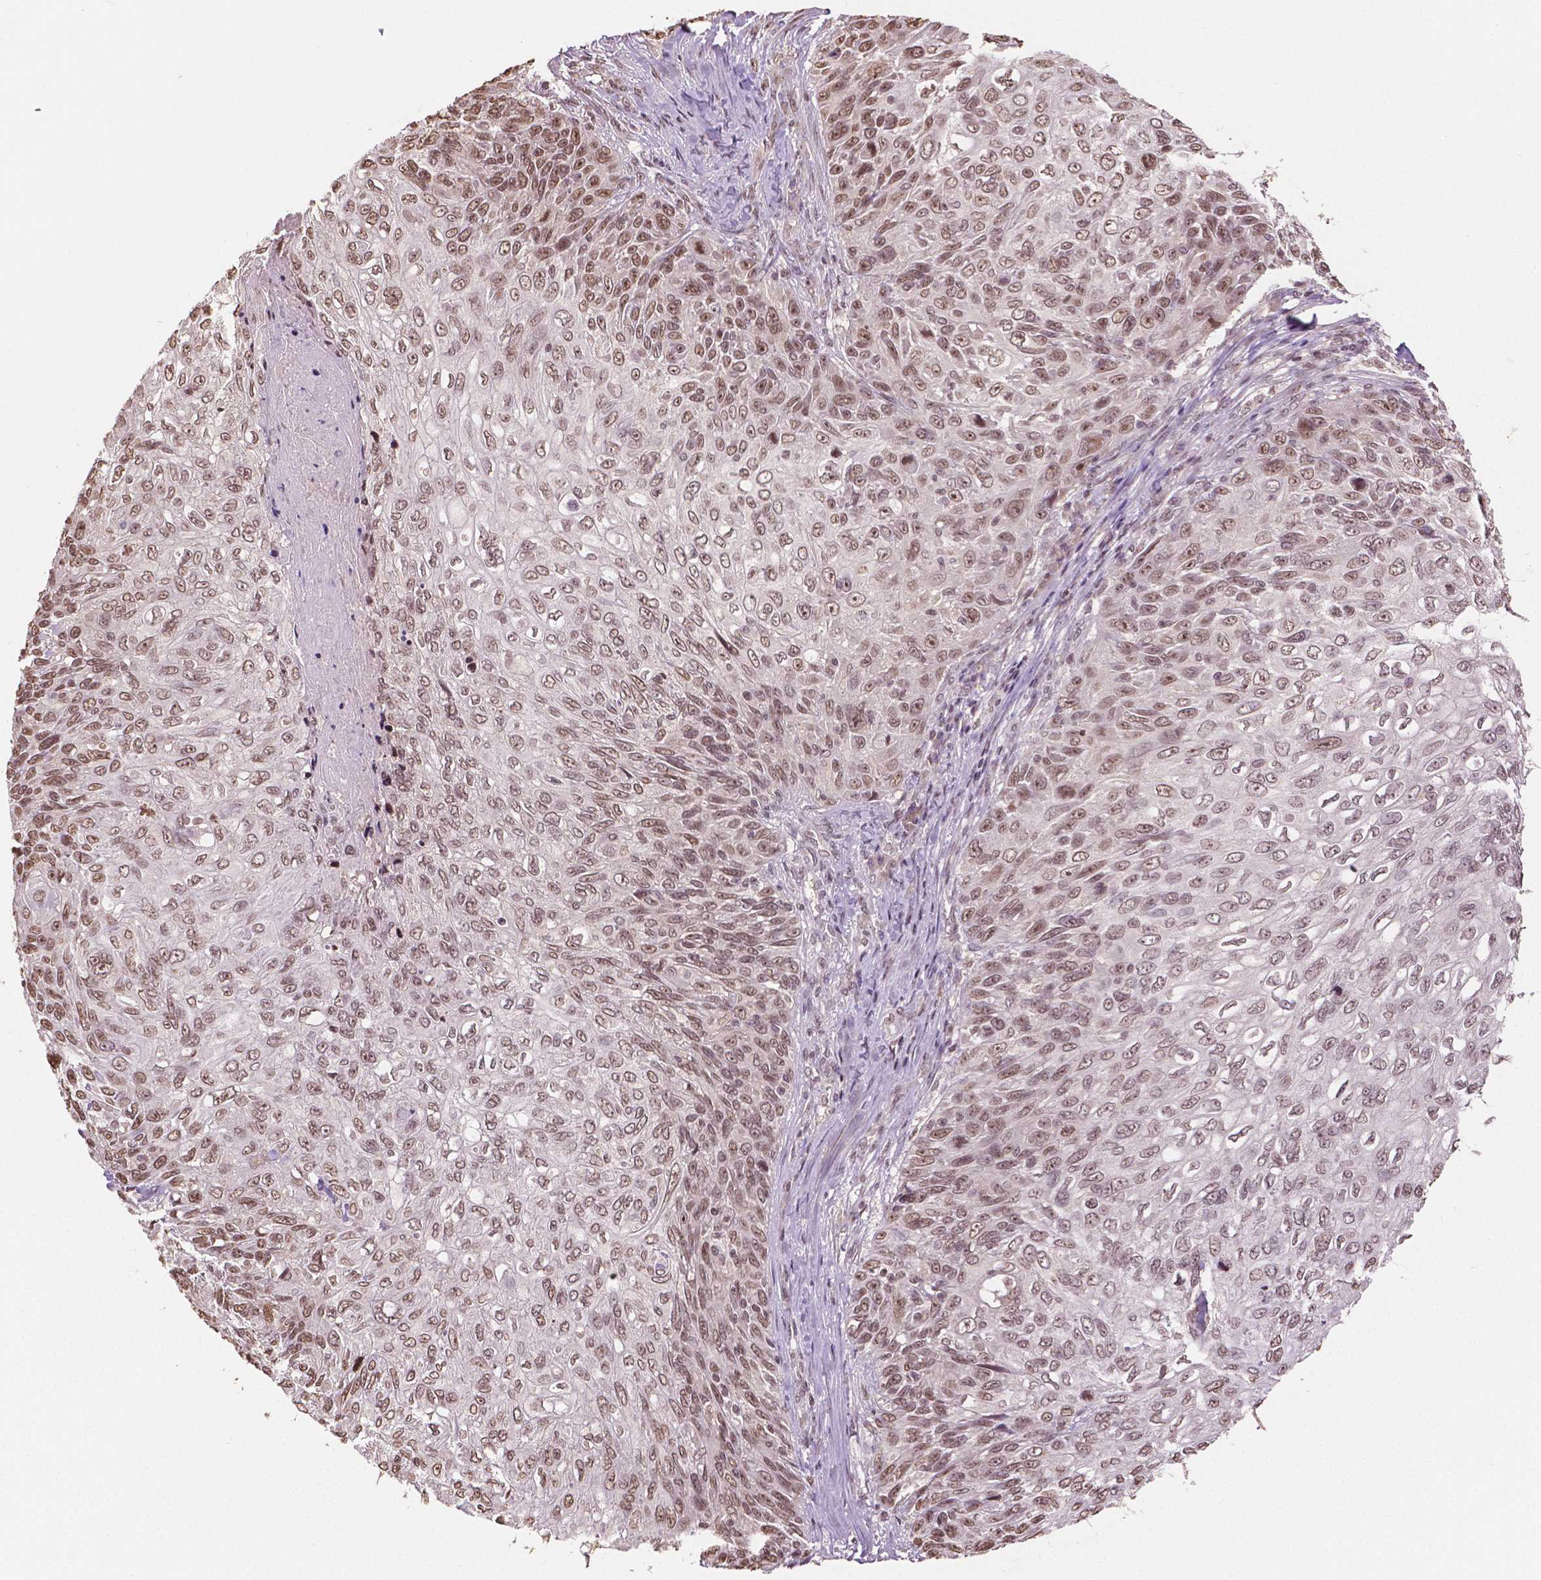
{"staining": {"intensity": "moderate", "quantity": ">75%", "location": "nuclear"}, "tissue": "skin cancer", "cell_type": "Tumor cells", "image_type": "cancer", "snomed": [{"axis": "morphology", "description": "Squamous cell carcinoma, NOS"}, {"axis": "topography", "description": "Skin"}], "caption": "The immunohistochemical stain shows moderate nuclear staining in tumor cells of squamous cell carcinoma (skin) tissue. The staining is performed using DAB brown chromogen to label protein expression. The nuclei are counter-stained blue using hematoxylin.", "gene": "DEK", "patient": {"sex": "male", "age": 92}}